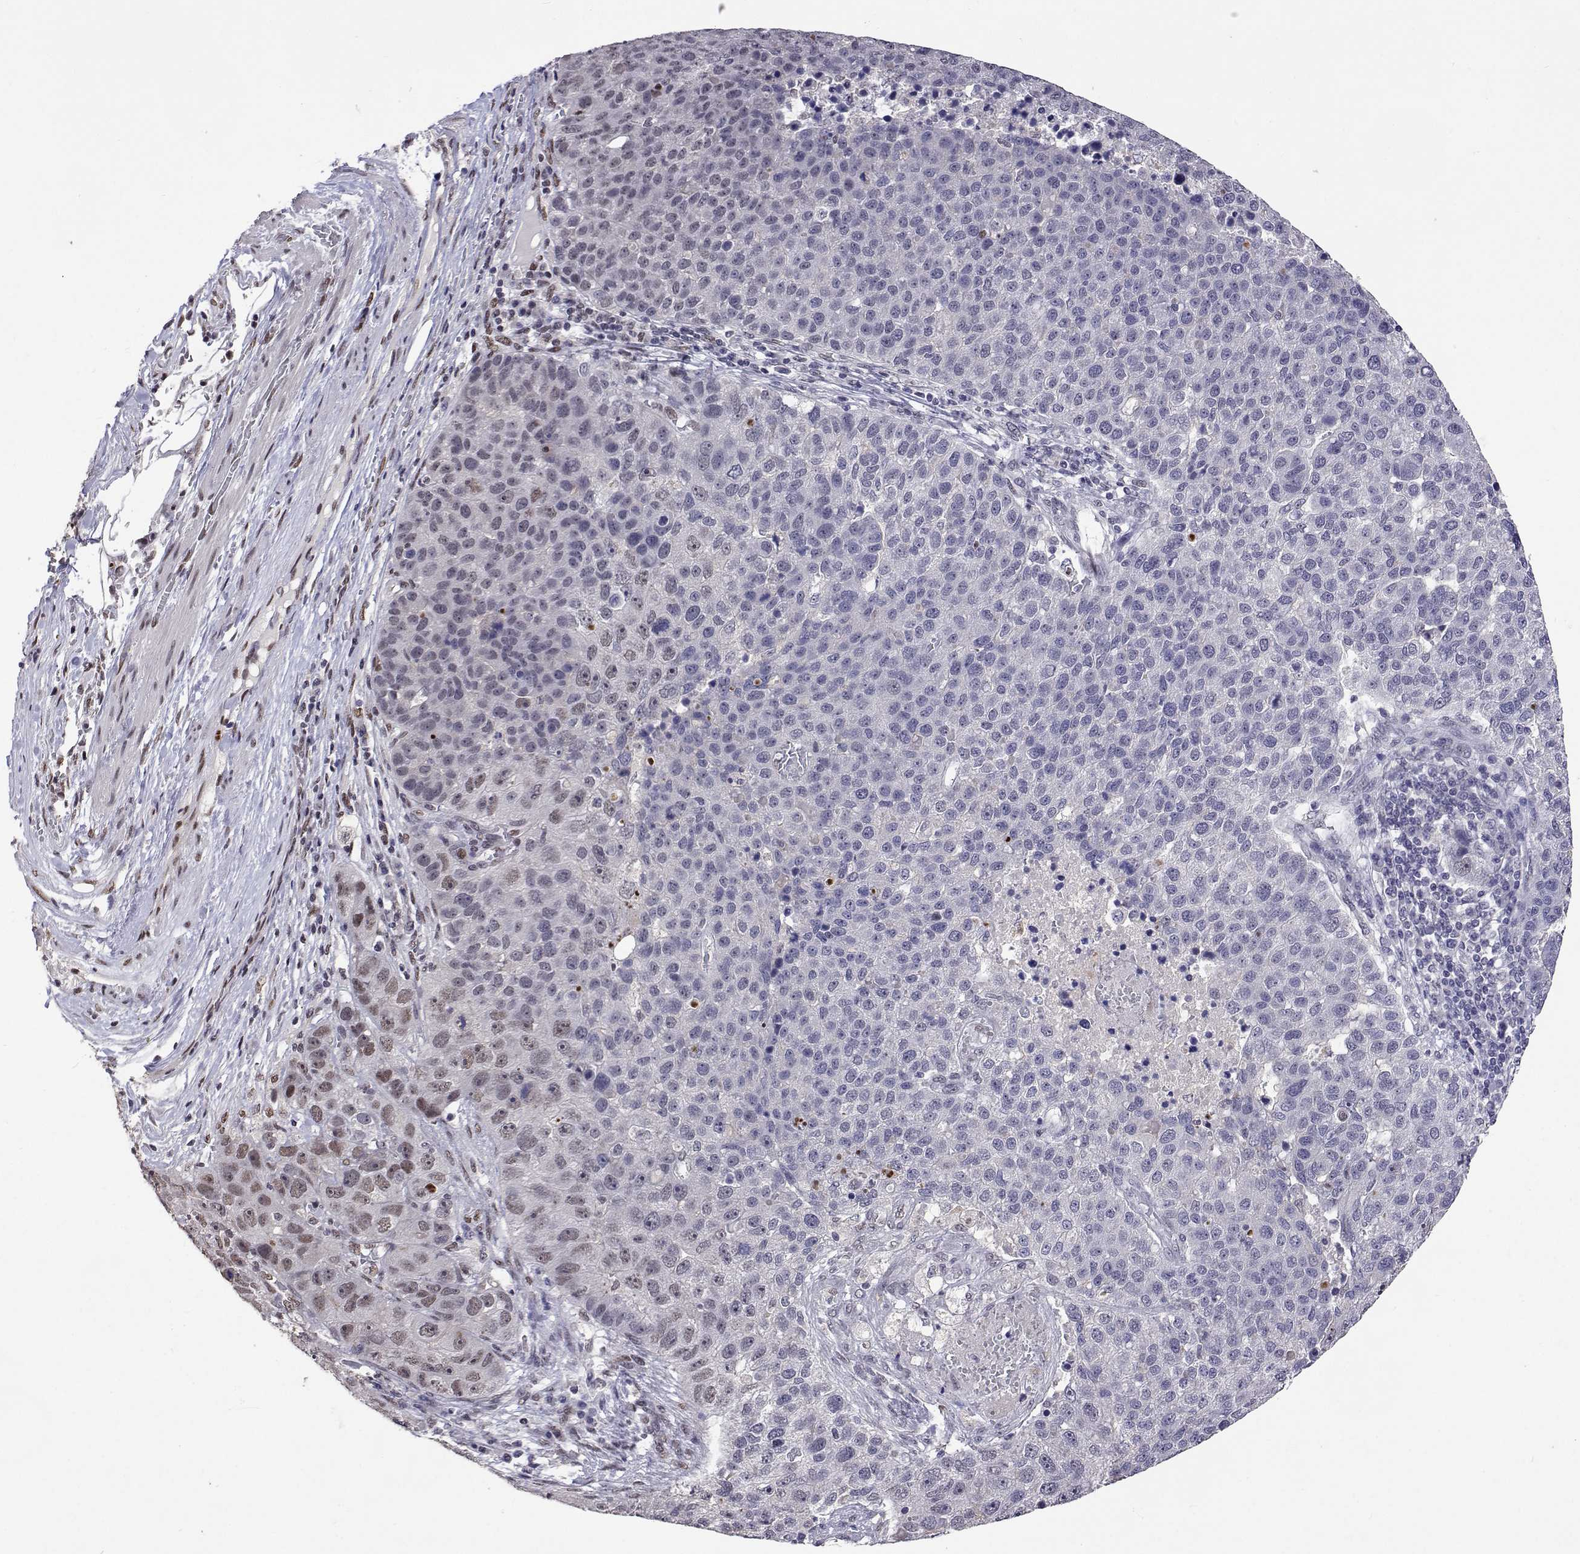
{"staining": {"intensity": "weak", "quantity": "<25%", "location": "nuclear"}, "tissue": "pancreatic cancer", "cell_type": "Tumor cells", "image_type": "cancer", "snomed": [{"axis": "morphology", "description": "Adenocarcinoma, NOS"}, {"axis": "topography", "description": "Pancreas"}], "caption": "Tumor cells show no significant protein positivity in pancreatic cancer.", "gene": "HNRNPA0", "patient": {"sex": "female", "age": 61}}